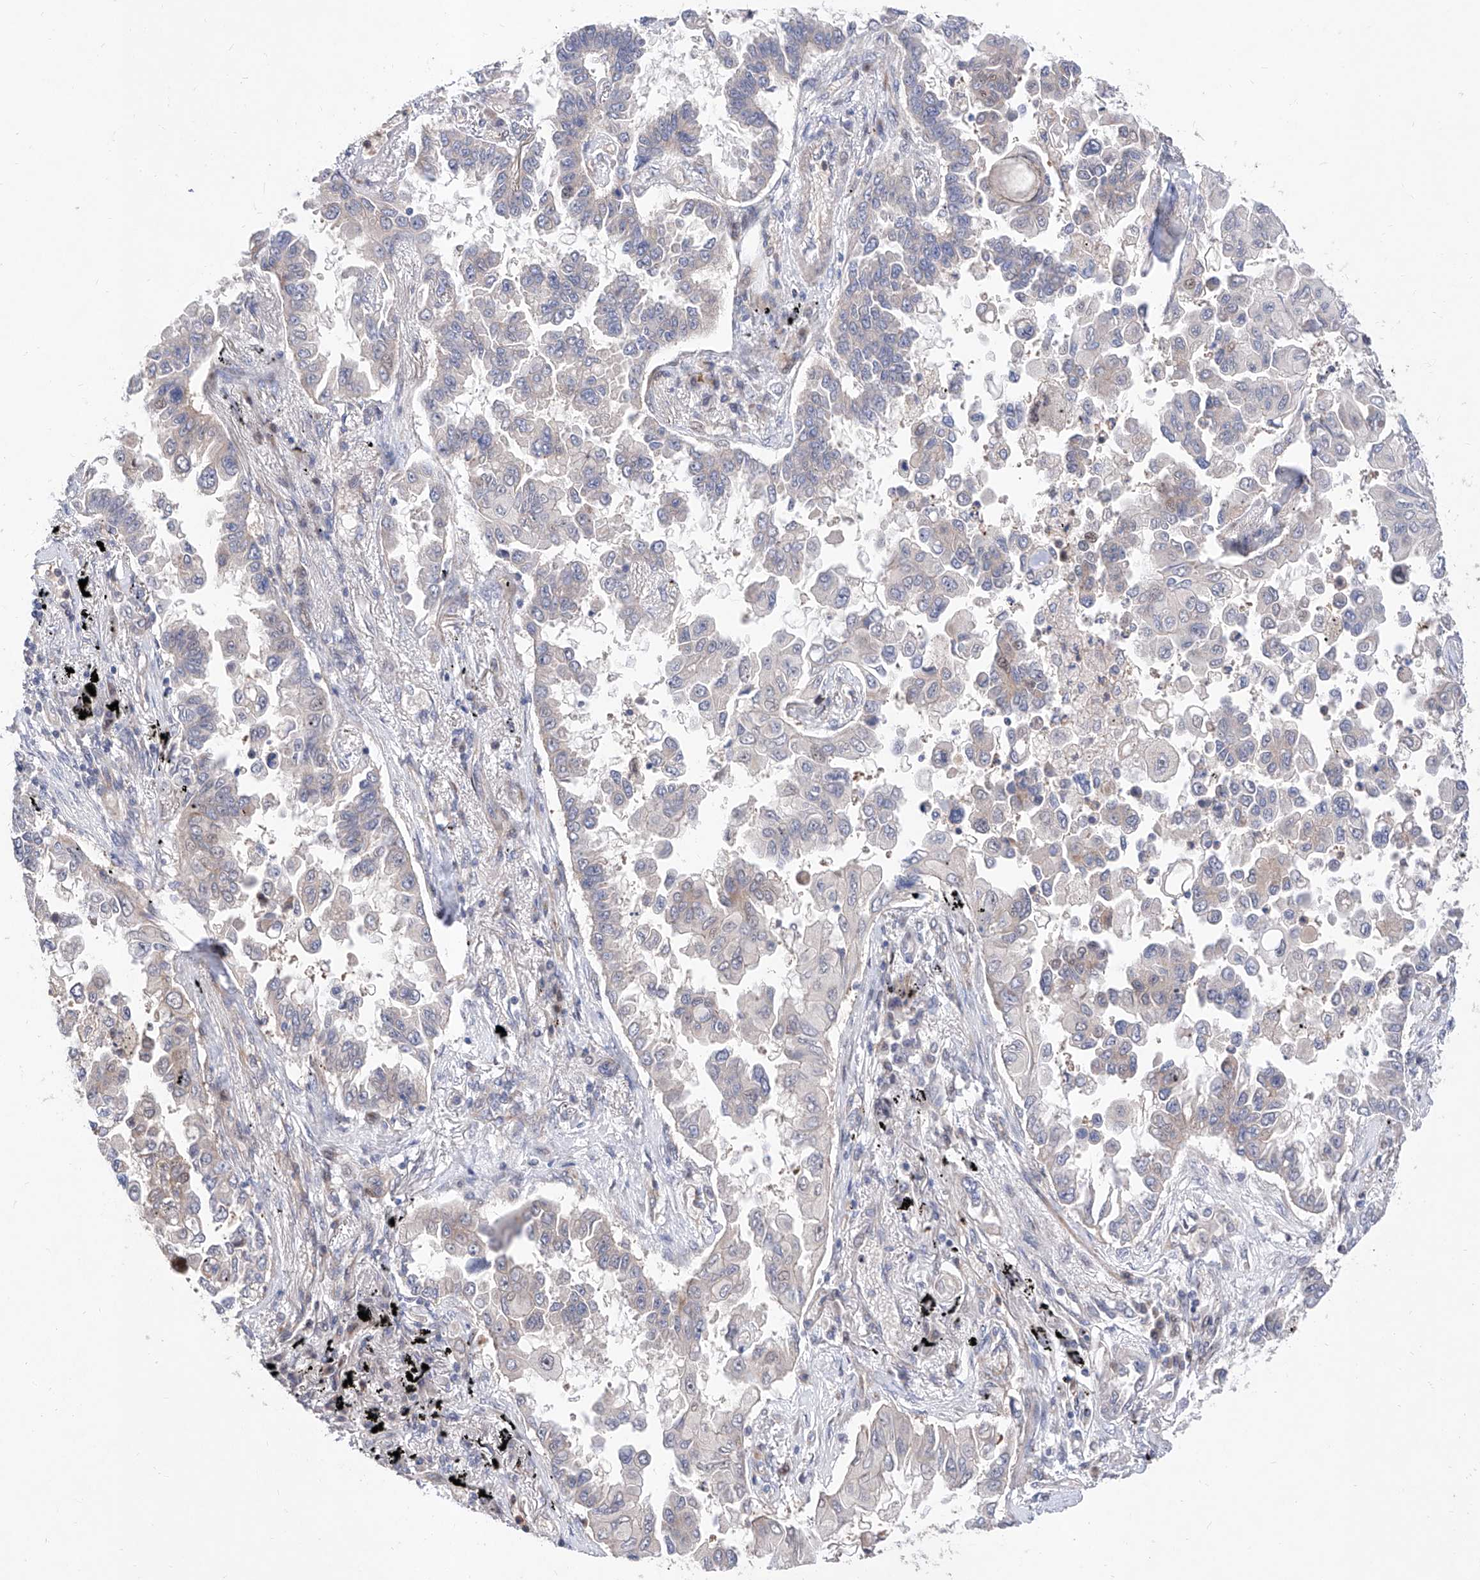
{"staining": {"intensity": "moderate", "quantity": "25%-75%", "location": "cytoplasmic/membranous,nuclear"}, "tissue": "lung cancer", "cell_type": "Tumor cells", "image_type": "cancer", "snomed": [{"axis": "morphology", "description": "Adenocarcinoma, NOS"}, {"axis": "topography", "description": "Lung"}], "caption": "Protein expression analysis of human lung adenocarcinoma reveals moderate cytoplasmic/membranous and nuclear positivity in about 25%-75% of tumor cells. (IHC, brightfield microscopy, high magnification).", "gene": "FUCA2", "patient": {"sex": "female", "age": 67}}